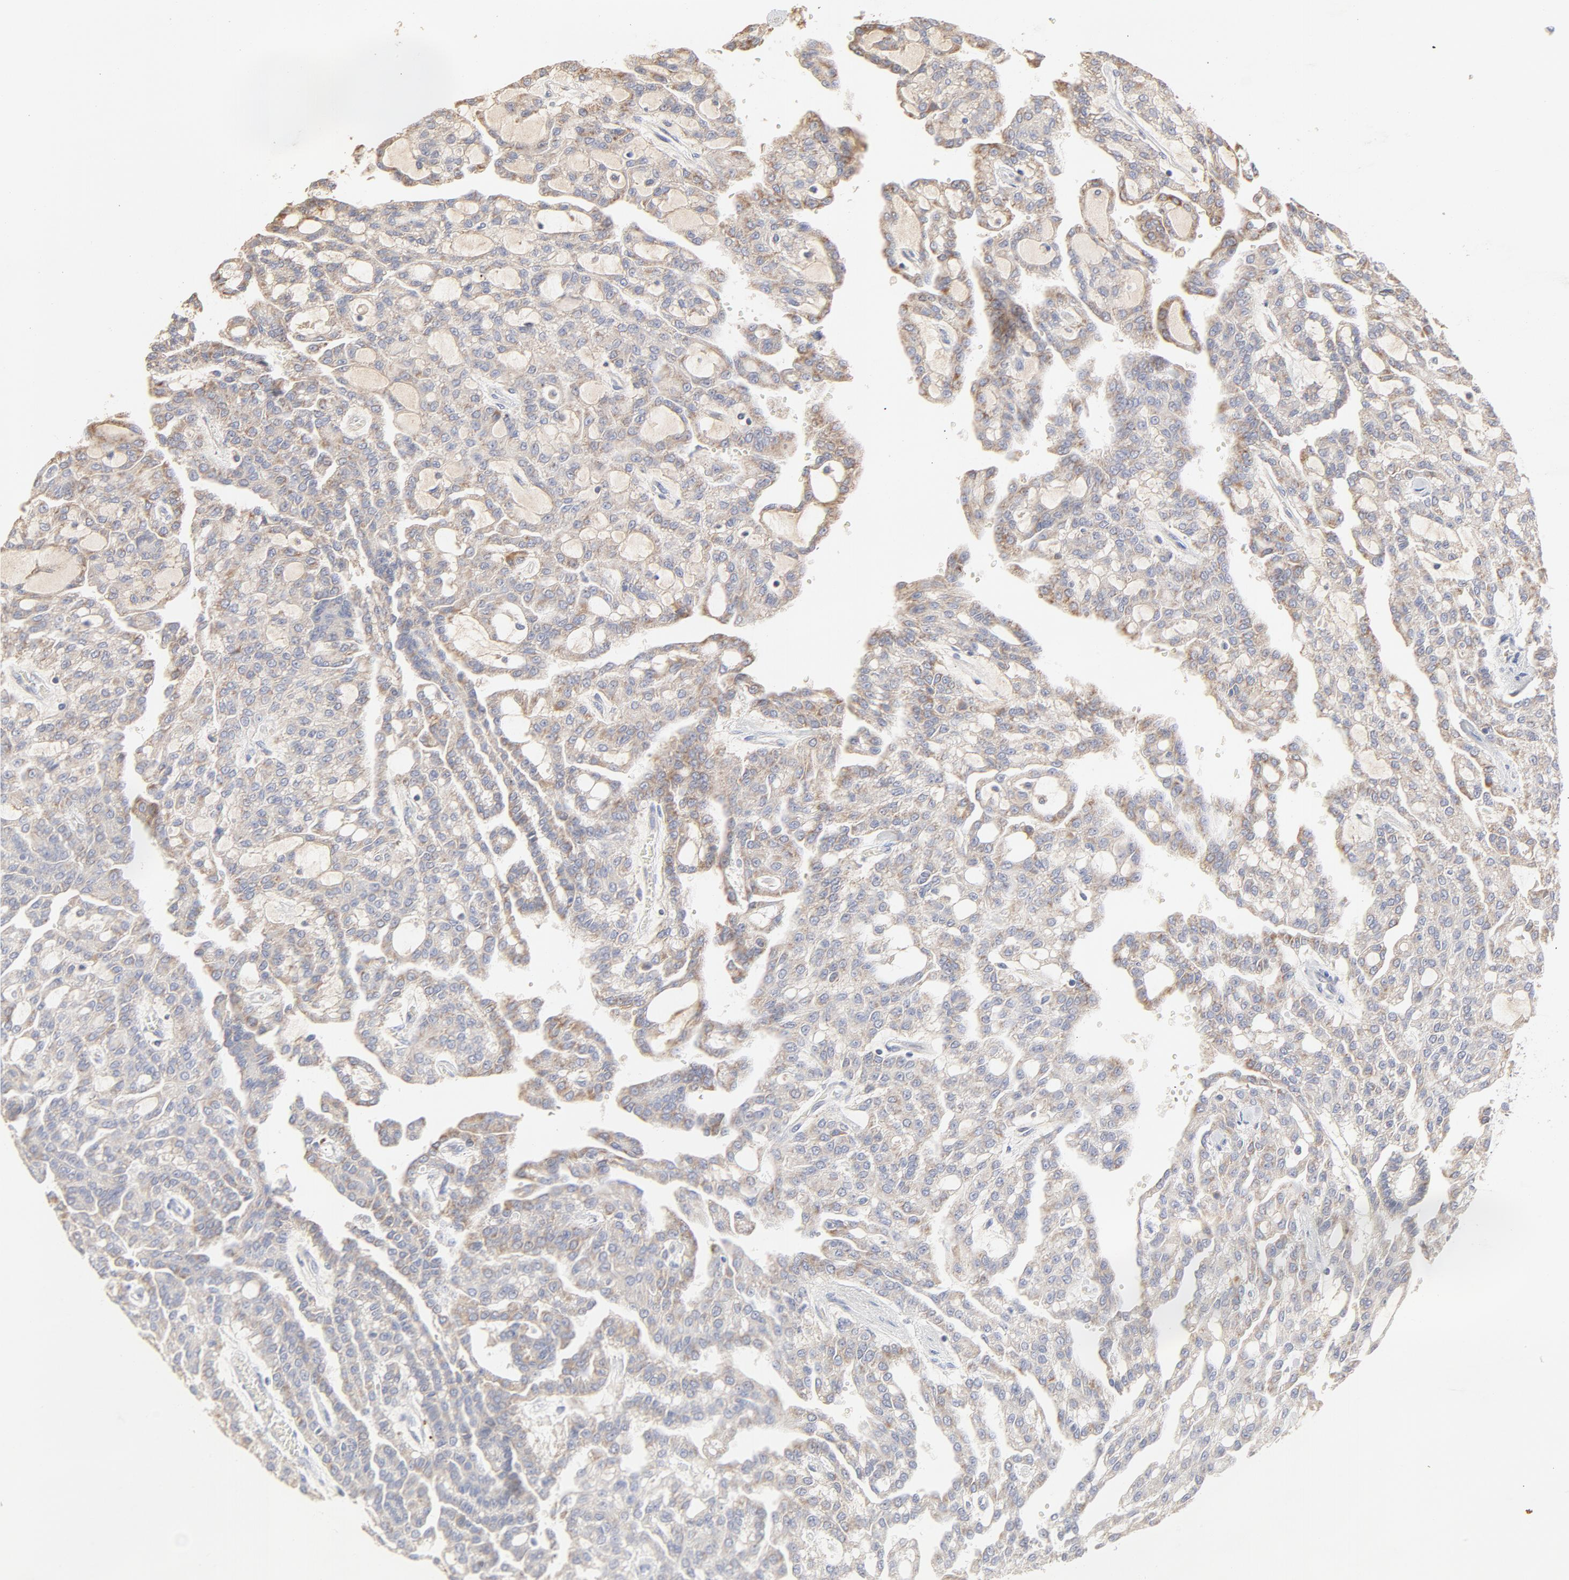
{"staining": {"intensity": "weak", "quantity": "<25%", "location": "cytoplasmic/membranous"}, "tissue": "renal cancer", "cell_type": "Tumor cells", "image_type": "cancer", "snomed": [{"axis": "morphology", "description": "Adenocarcinoma, NOS"}, {"axis": "topography", "description": "Kidney"}], "caption": "This is an immunohistochemistry (IHC) micrograph of human renal cancer. There is no staining in tumor cells.", "gene": "FCGBP", "patient": {"sex": "male", "age": 63}}